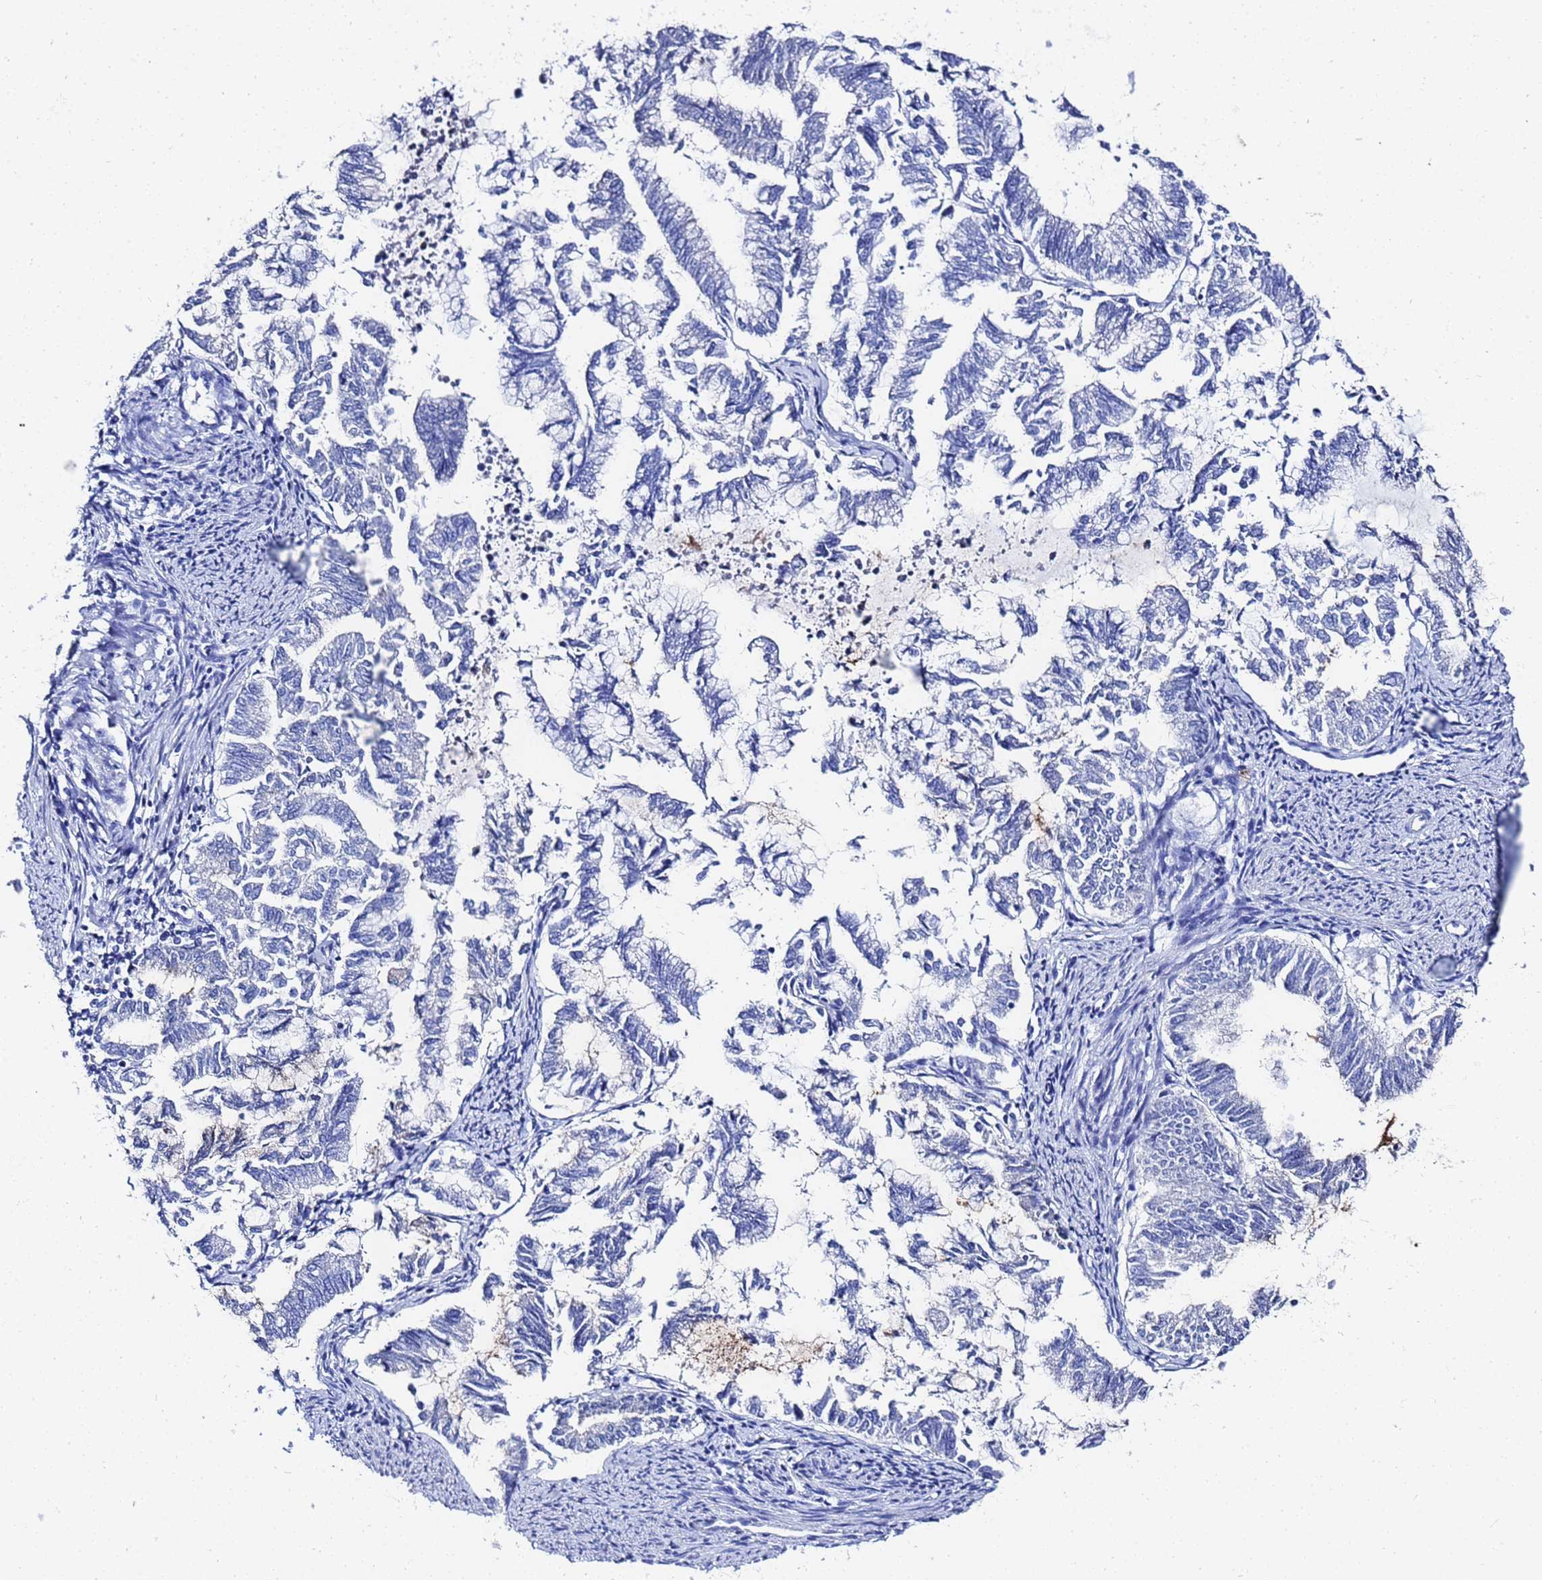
{"staining": {"intensity": "negative", "quantity": "none", "location": "none"}, "tissue": "endometrial cancer", "cell_type": "Tumor cells", "image_type": "cancer", "snomed": [{"axis": "morphology", "description": "Adenocarcinoma, NOS"}, {"axis": "topography", "description": "Endometrium"}], "caption": "This is an IHC photomicrograph of human adenocarcinoma (endometrial). There is no staining in tumor cells.", "gene": "GGT1", "patient": {"sex": "female", "age": 79}}